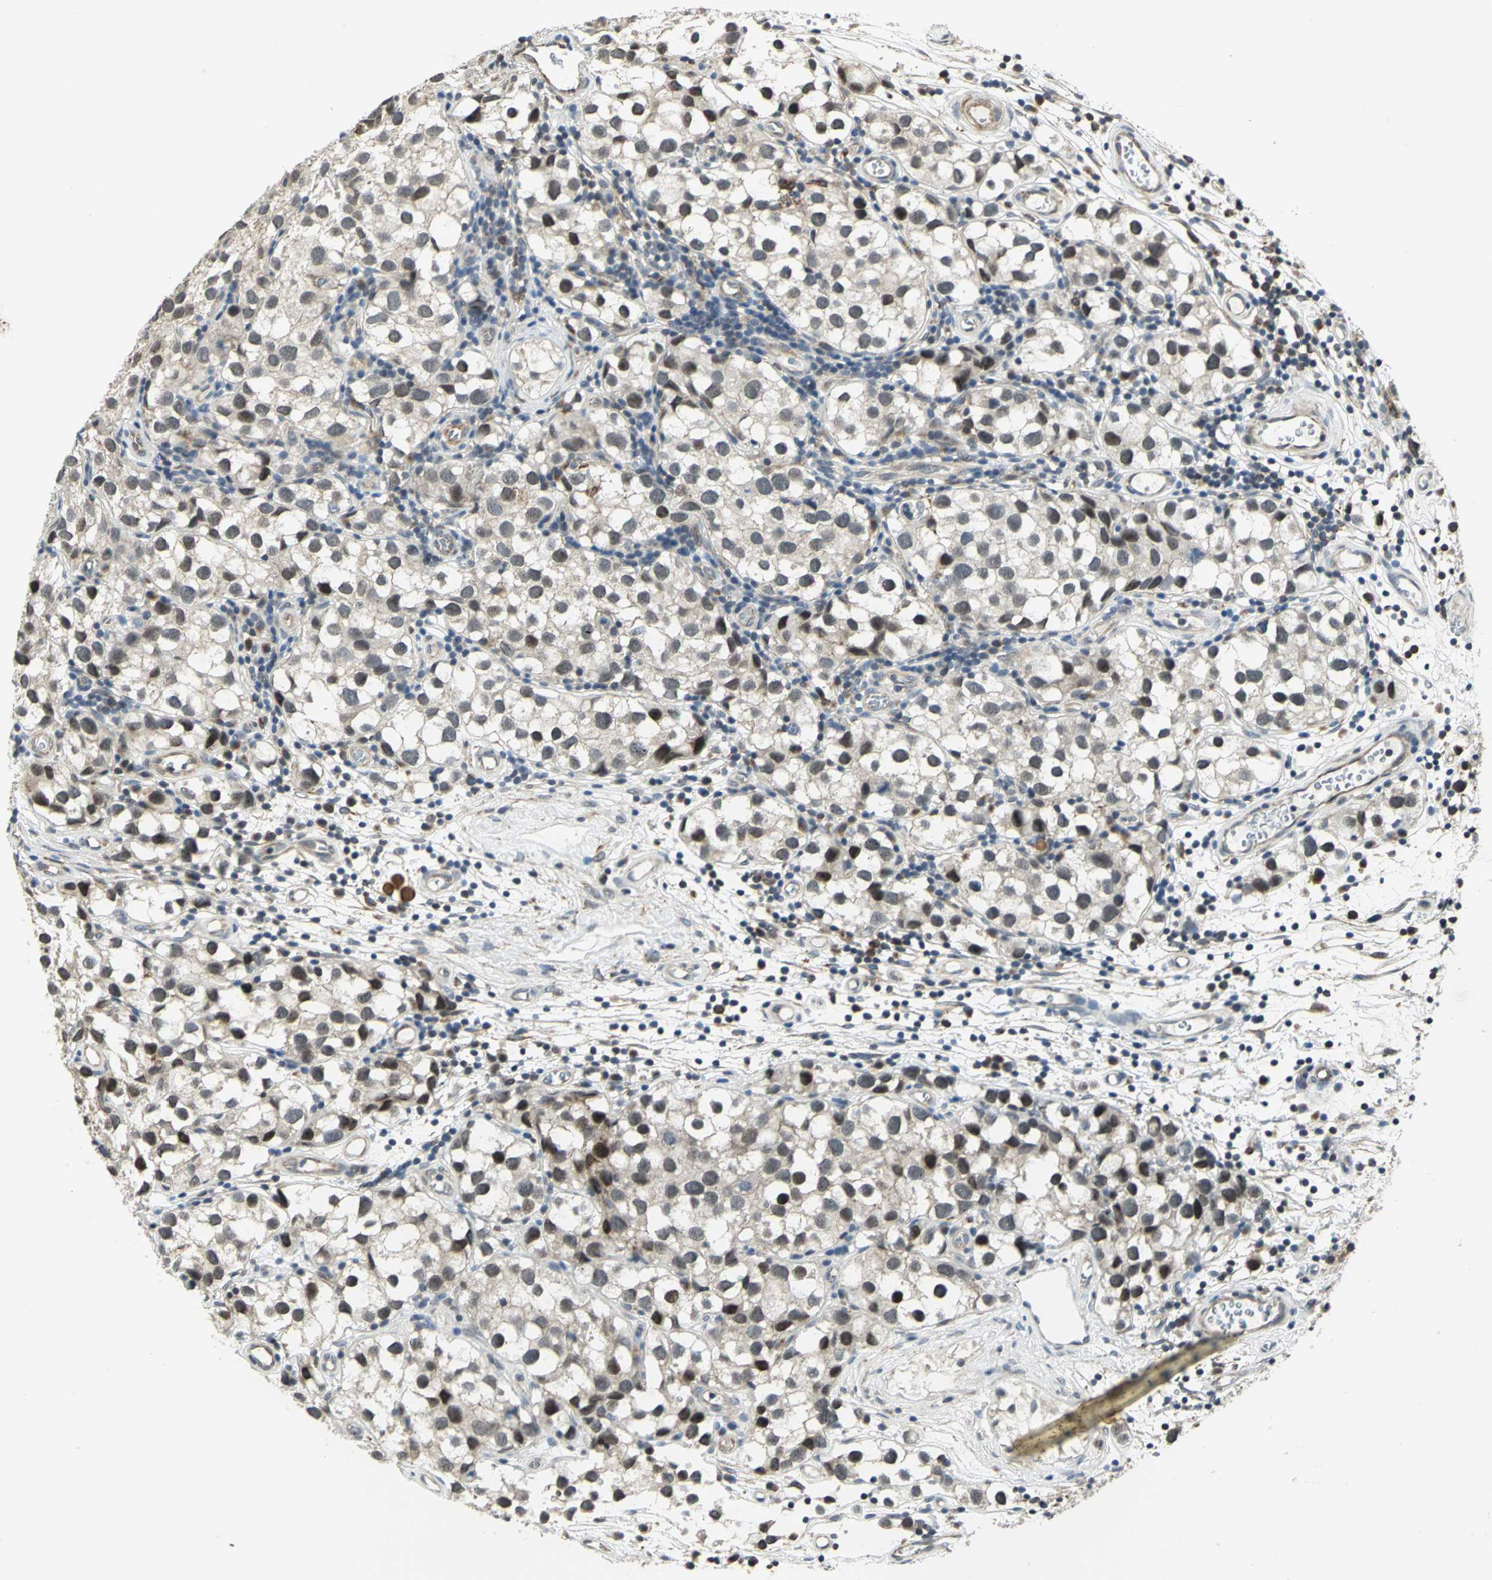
{"staining": {"intensity": "weak", "quantity": "25%-75%", "location": "cytoplasmic/membranous,nuclear"}, "tissue": "testis cancer", "cell_type": "Tumor cells", "image_type": "cancer", "snomed": [{"axis": "morphology", "description": "Seminoma, NOS"}, {"axis": "topography", "description": "Testis"}], "caption": "The immunohistochemical stain labels weak cytoplasmic/membranous and nuclear staining in tumor cells of testis seminoma tissue.", "gene": "PLAGL2", "patient": {"sex": "male", "age": 39}}